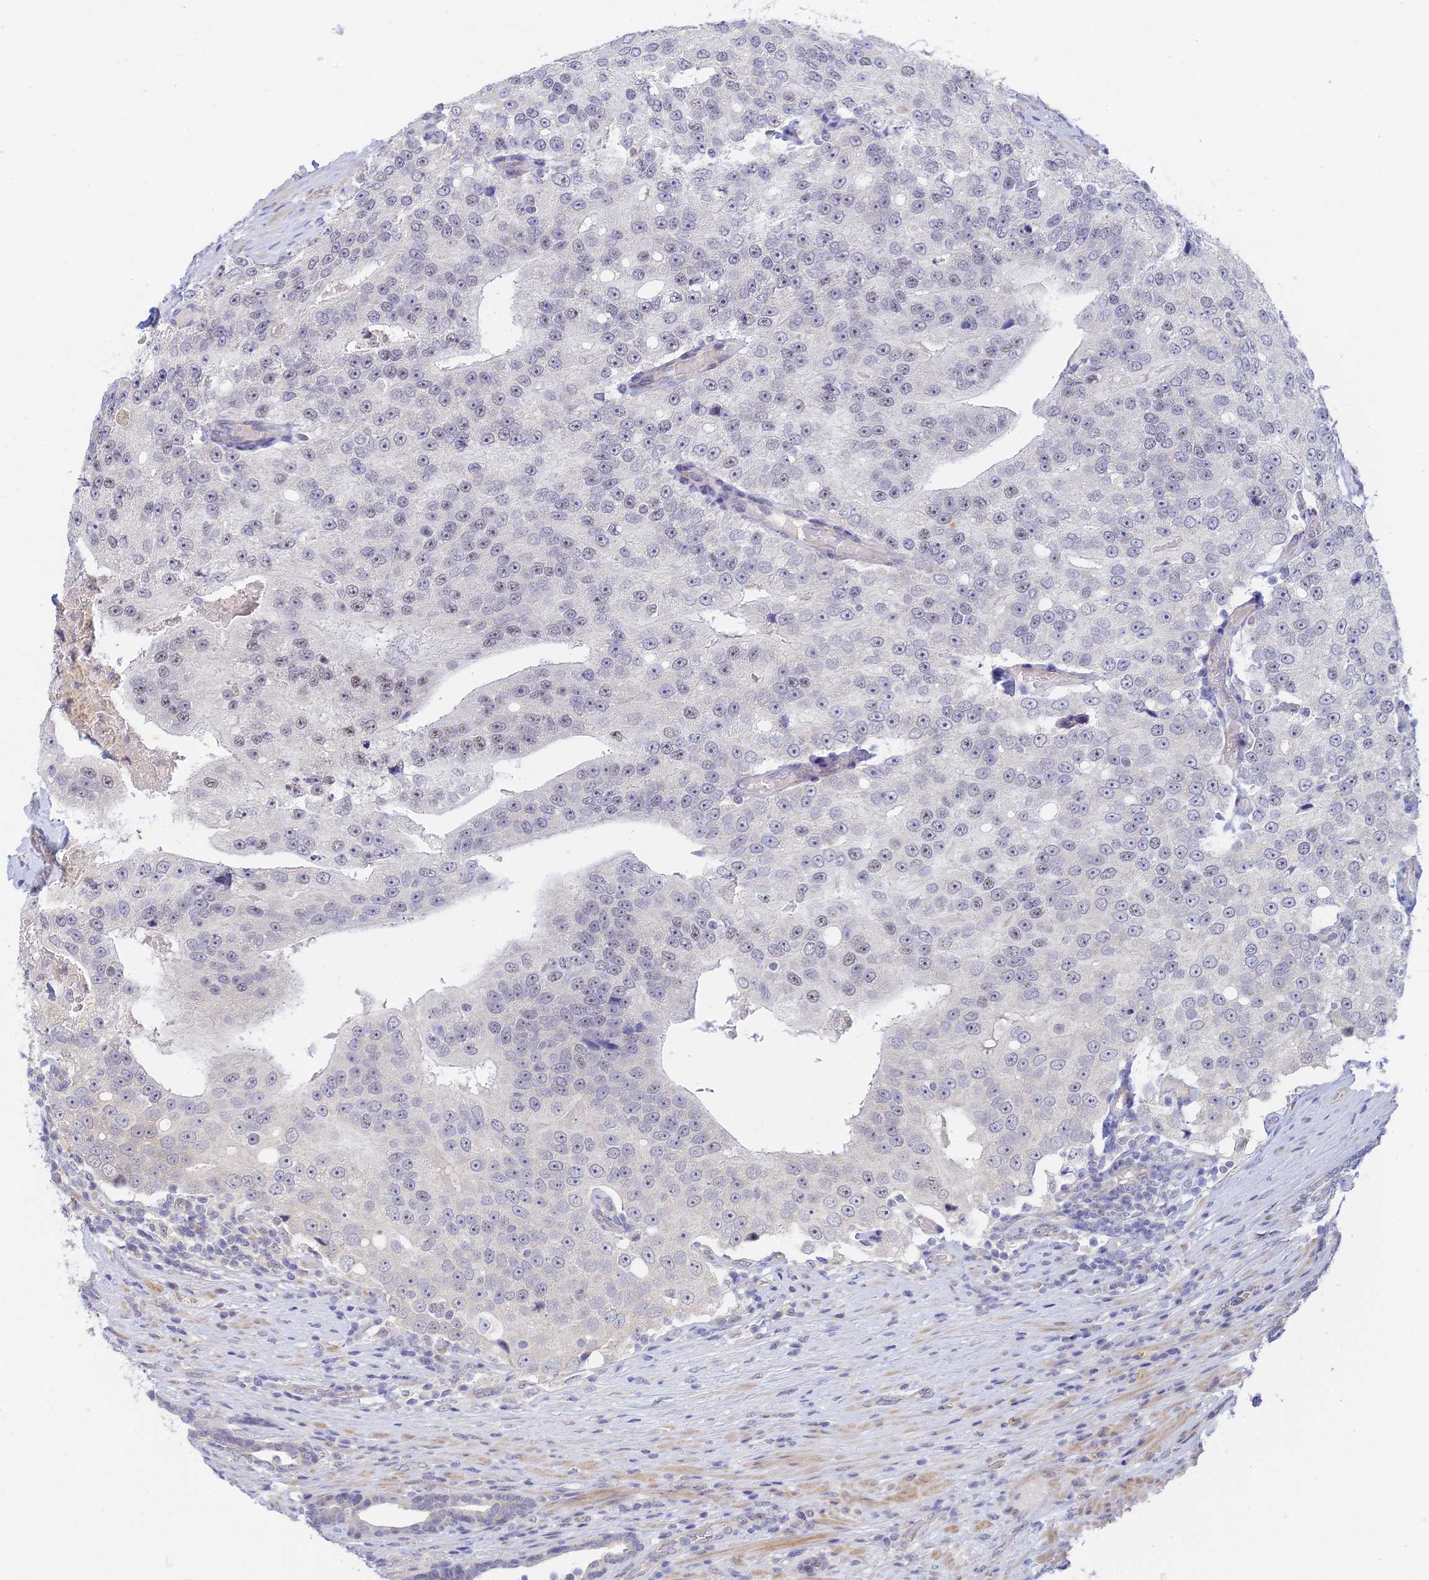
{"staining": {"intensity": "weak", "quantity": "<25%", "location": "nuclear"}, "tissue": "prostate cancer", "cell_type": "Tumor cells", "image_type": "cancer", "snomed": [{"axis": "morphology", "description": "Adenocarcinoma, High grade"}, {"axis": "topography", "description": "Prostate"}], "caption": "A micrograph of prostate cancer (high-grade adenocarcinoma) stained for a protein displays no brown staining in tumor cells.", "gene": "CFAP92", "patient": {"sex": "male", "age": 70}}